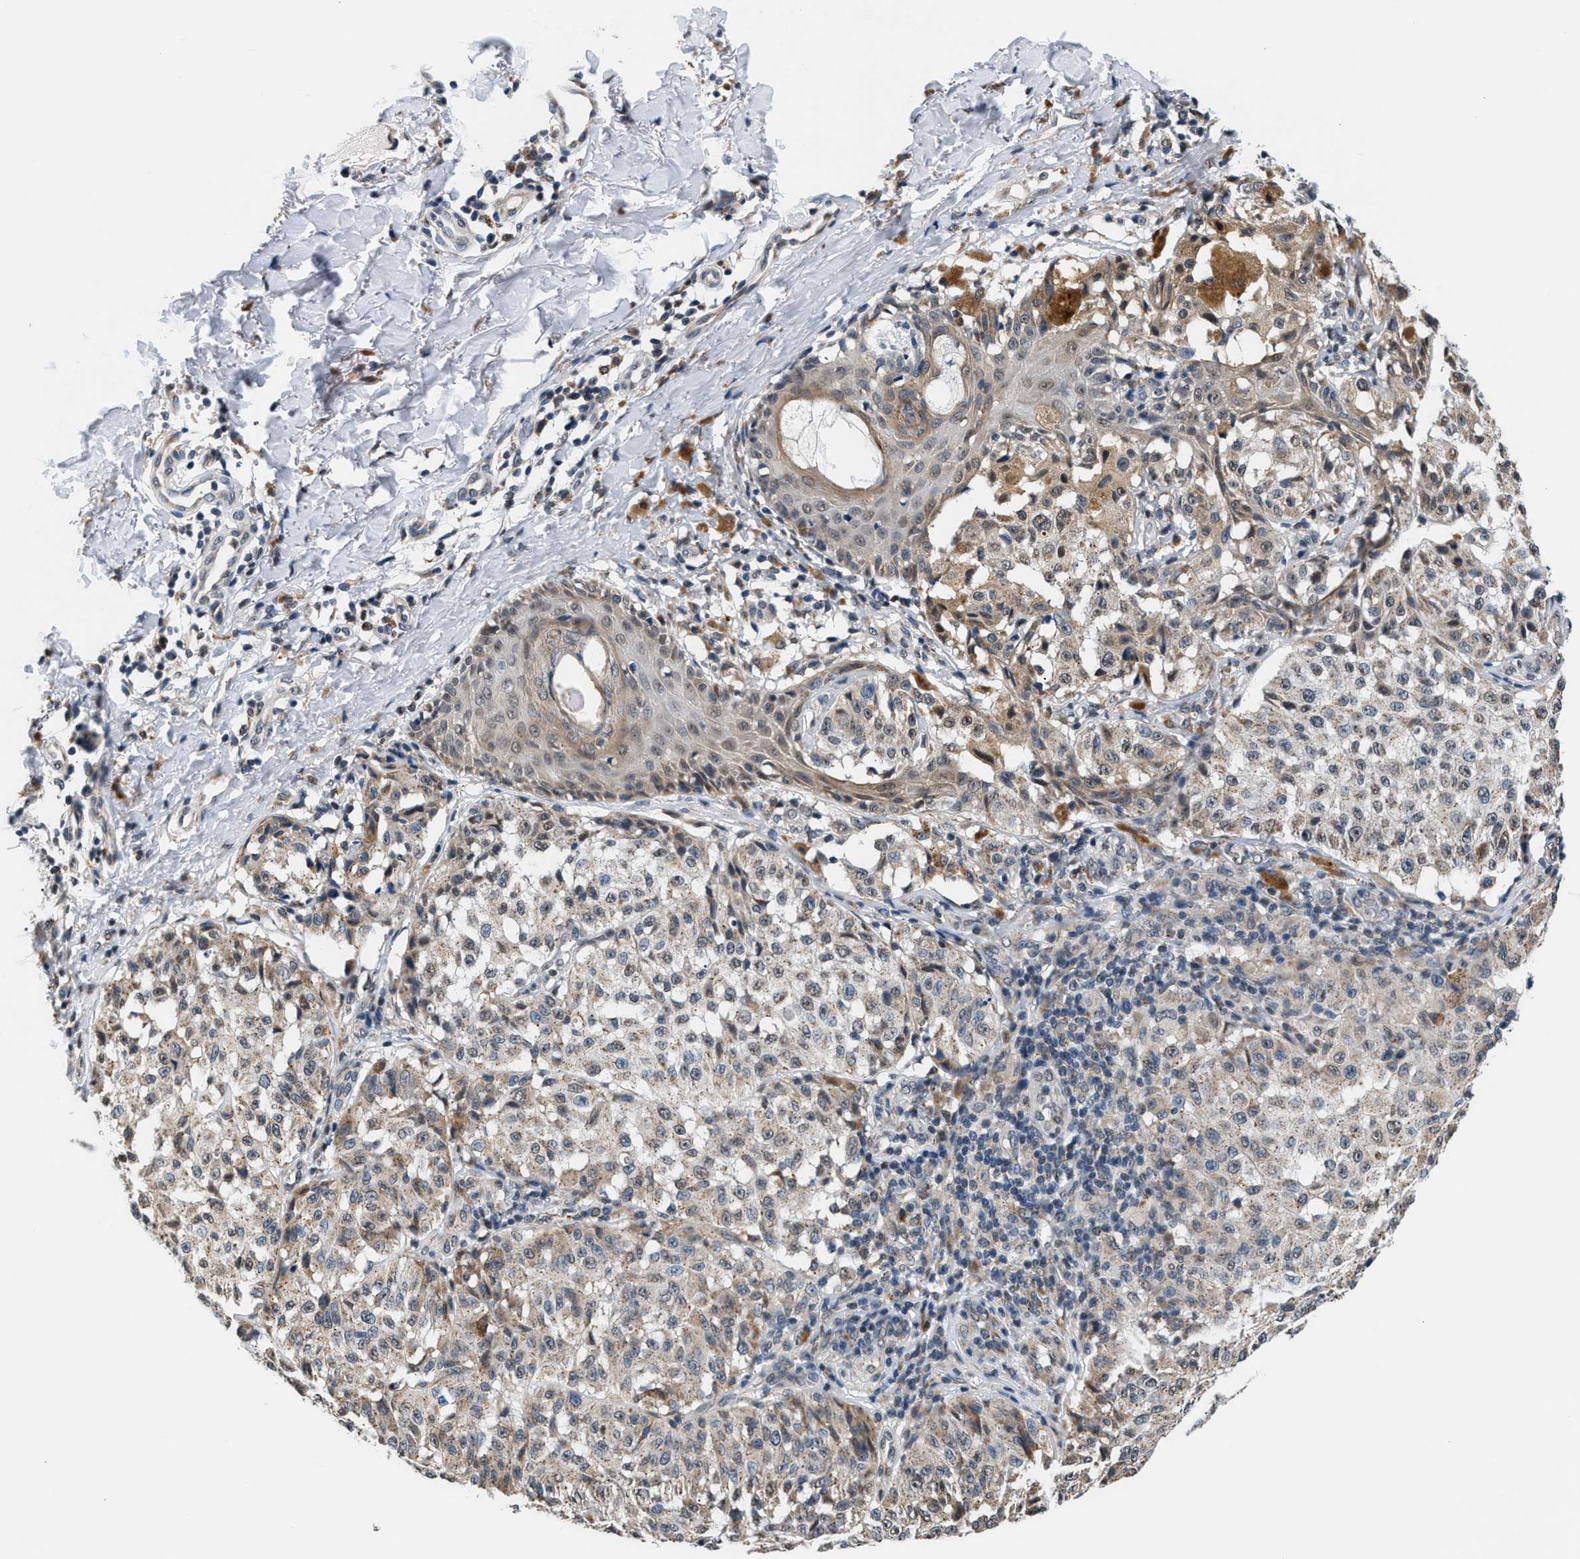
{"staining": {"intensity": "weak", "quantity": "25%-75%", "location": "cytoplasmic/membranous"}, "tissue": "melanoma", "cell_type": "Tumor cells", "image_type": "cancer", "snomed": [{"axis": "morphology", "description": "Malignant melanoma, NOS"}, {"axis": "topography", "description": "Skin"}], "caption": "Immunohistochemistry (DAB) staining of human malignant melanoma reveals weak cytoplasmic/membranous protein staining in about 25%-75% of tumor cells.", "gene": "KCNMB2", "patient": {"sex": "female", "age": 46}}